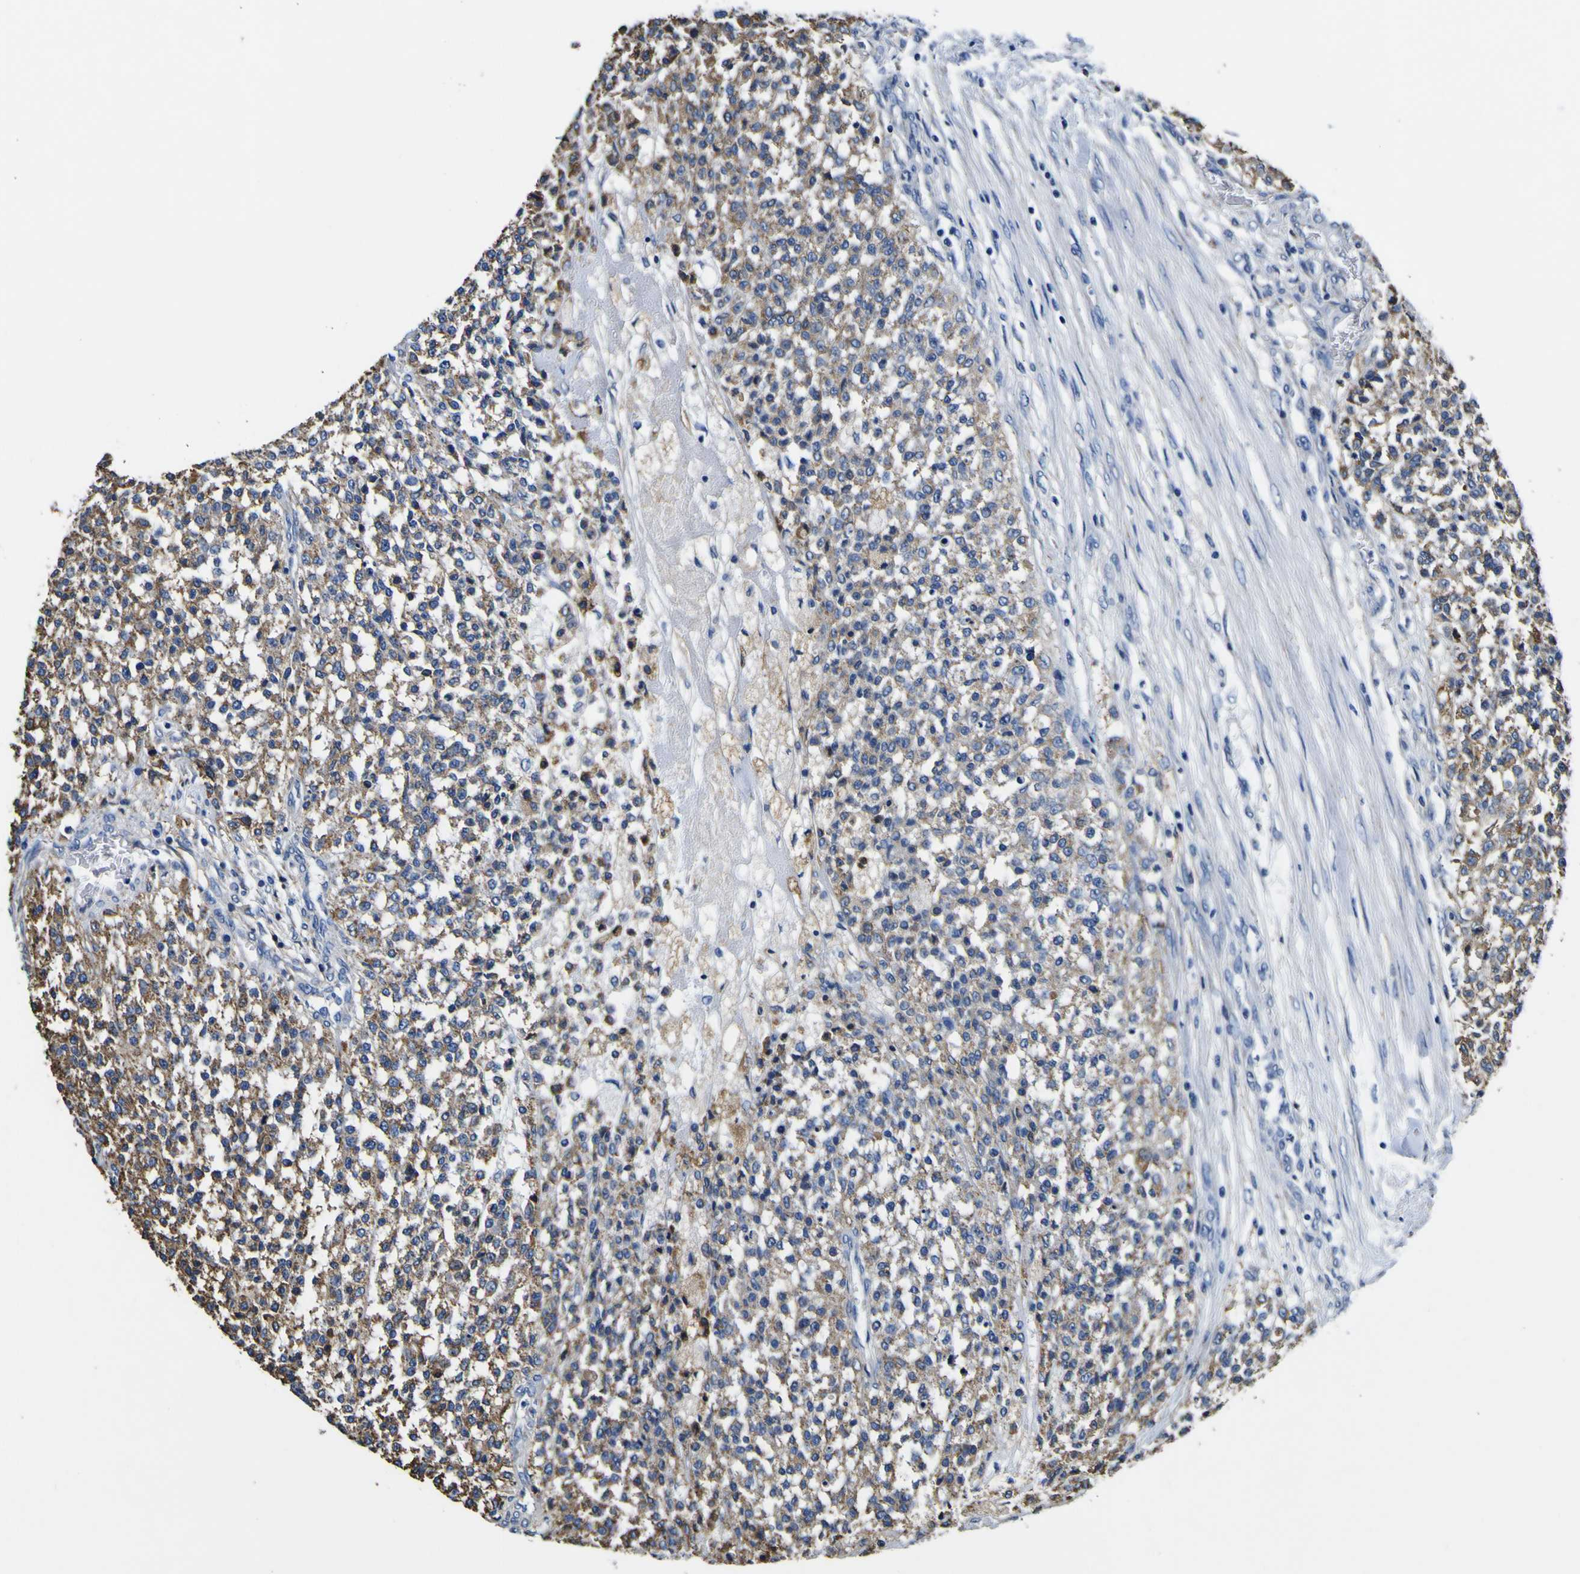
{"staining": {"intensity": "moderate", "quantity": ">75%", "location": "cytoplasmic/membranous"}, "tissue": "testis cancer", "cell_type": "Tumor cells", "image_type": "cancer", "snomed": [{"axis": "morphology", "description": "Seminoma, NOS"}, {"axis": "topography", "description": "Testis"}], "caption": "Immunohistochemical staining of seminoma (testis) shows medium levels of moderate cytoplasmic/membranous protein positivity in about >75% of tumor cells.", "gene": "PXDN", "patient": {"sex": "male", "age": 59}}